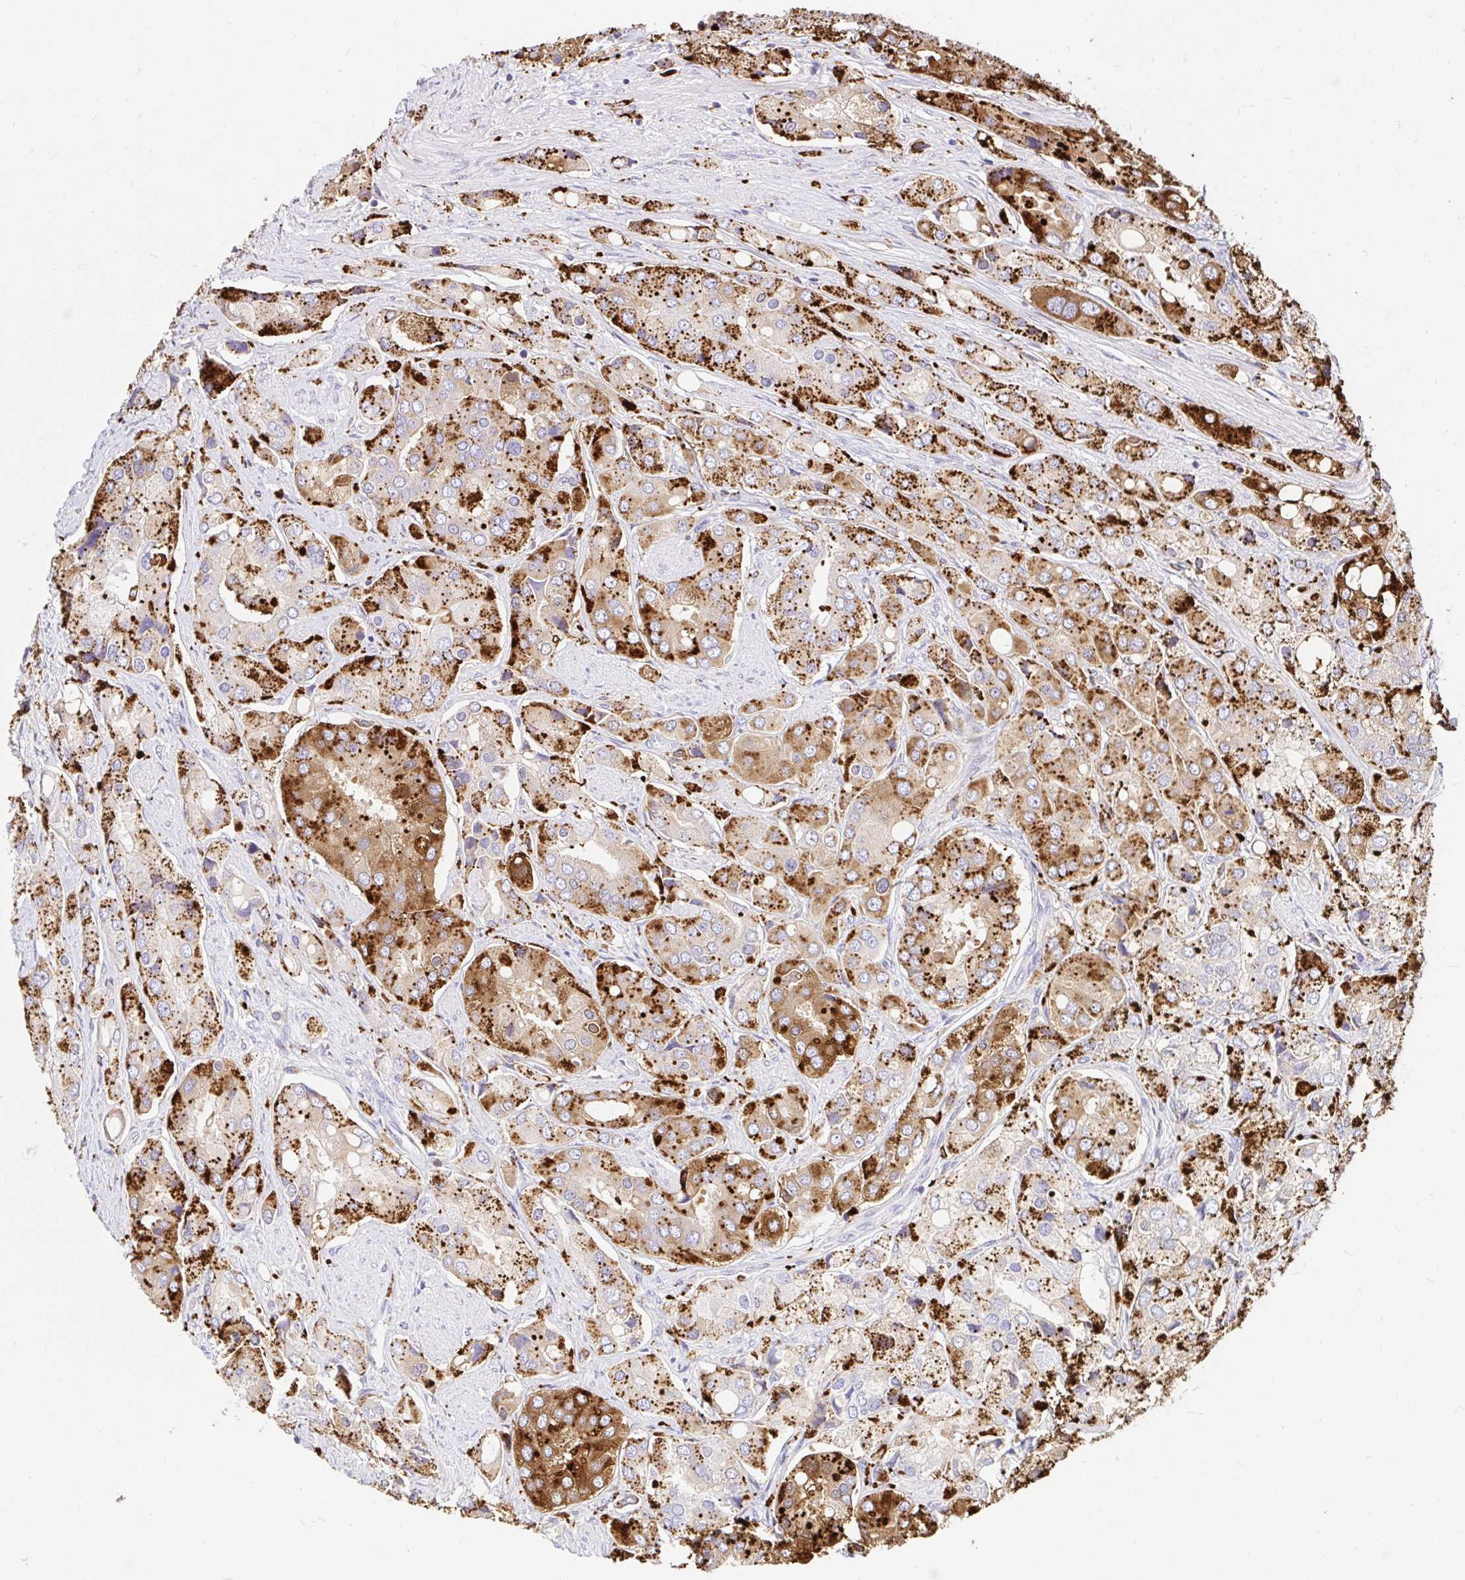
{"staining": {"intensity": "strong", "quantity": ">75%", "location": "cytoplasmic/membranous"}, "tissue": "prostate cancer", "cell_type": "Tumor cells", "image_type": "cancer", "snomed": [{"axis": "morphology", "description": "Adenocarcinoma, Low grade"}, {"axis": "topography", "description": "Prostate"}], "caption": "Strong cytoplasmic/membranous positivity is seen in approximately >75% of tumor cells in prostate low-grade adenocarcinoma.", "gene": "FUCA1", "patient": {"sex": "male", "age": 69}}